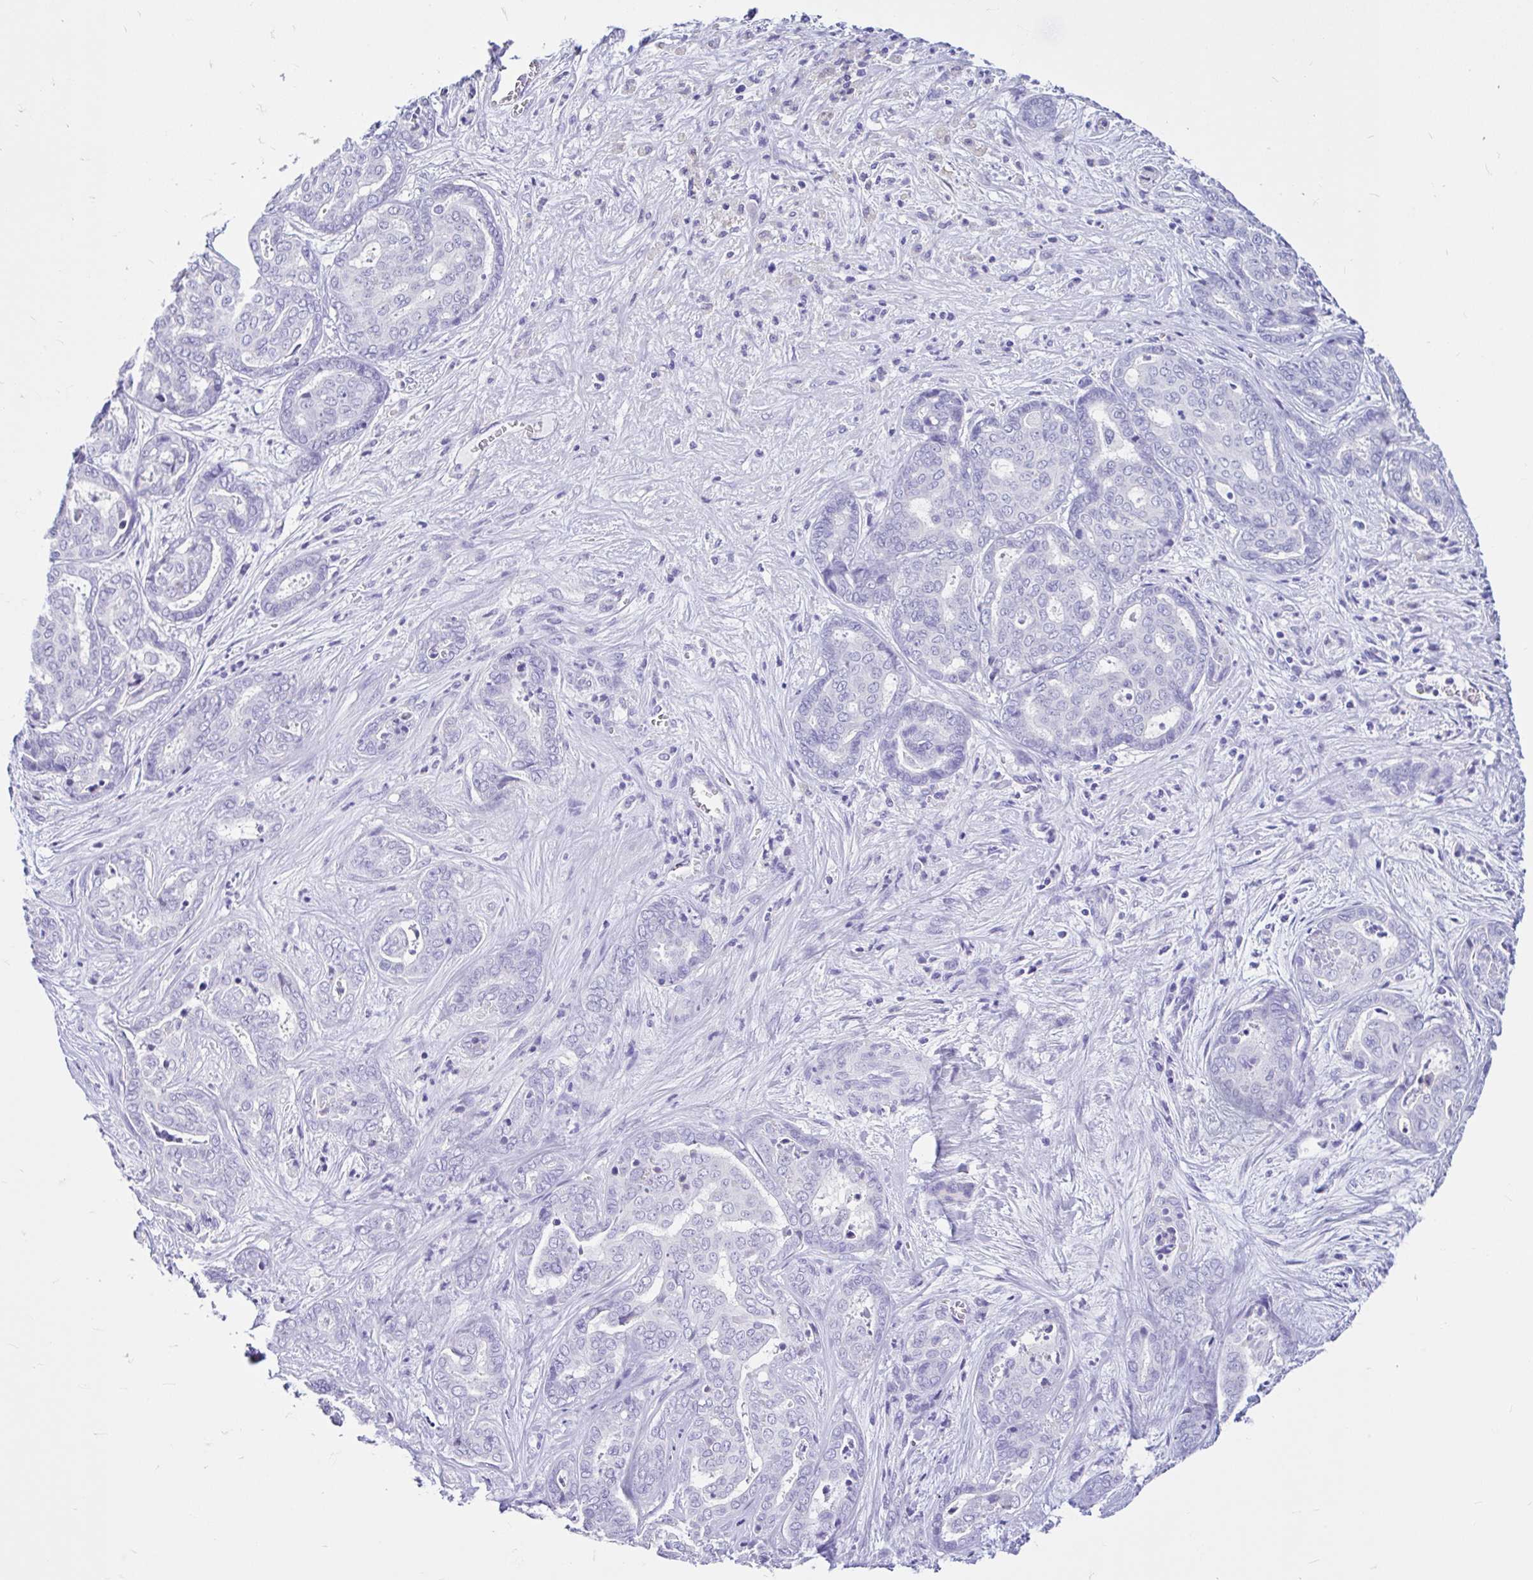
{"staining": {"intensity": "negative", "quantity": "none", "location": "none"}, "tissue": "liver cancer", "cell_type": "Tumor cells", "image_type": "cancer", "snomed": [{"axis": "morphology", "description": "Cholangiocarcinoma"}, {"axis": "topography", "description": "Liver"}], "caption": "Micrograph shows no protein expression in tumor cells of liver cancer (cholangiocarcinoma) tissue.", "gene": "CYP19A1", "patient": {"sex": "female", "age": 64}}